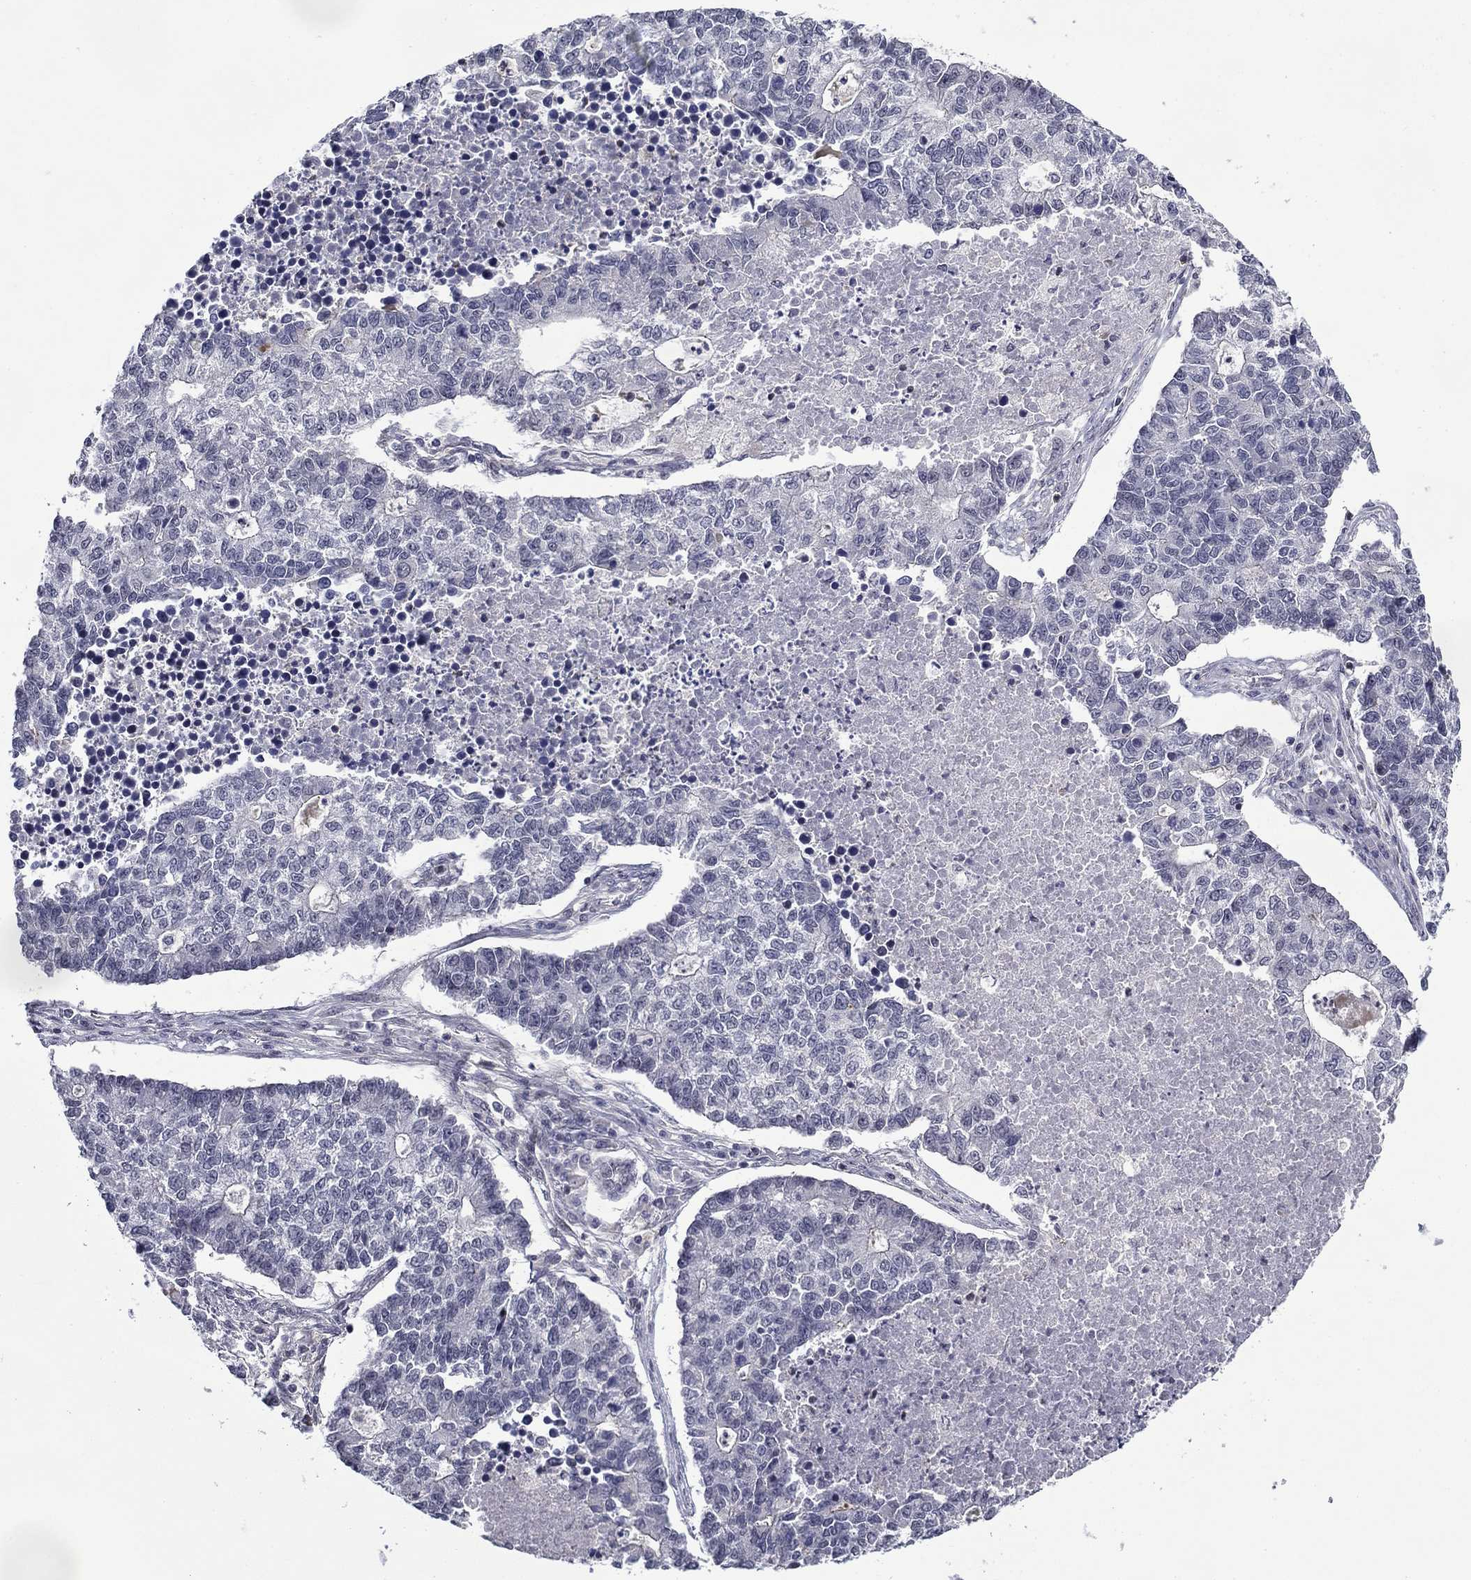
{"staining": {"intensity": "negative", "quantity": "none", "location": "none"}, "tissue": "lung cancer", "cell_type": "Tumor cells", "image_type": "cancer", "snomed": [{"axis": "morphology", "description": "Adenocarcinoma, NOS"}, {"axis": "topography", "description": "Lung"}], "caption": "A histopathology image of lung cancer stained for a protein exhibits no brown staining in tumor cells.", "gene": "B3GAT1", "patient": {"sex": "male", "age": 57}}